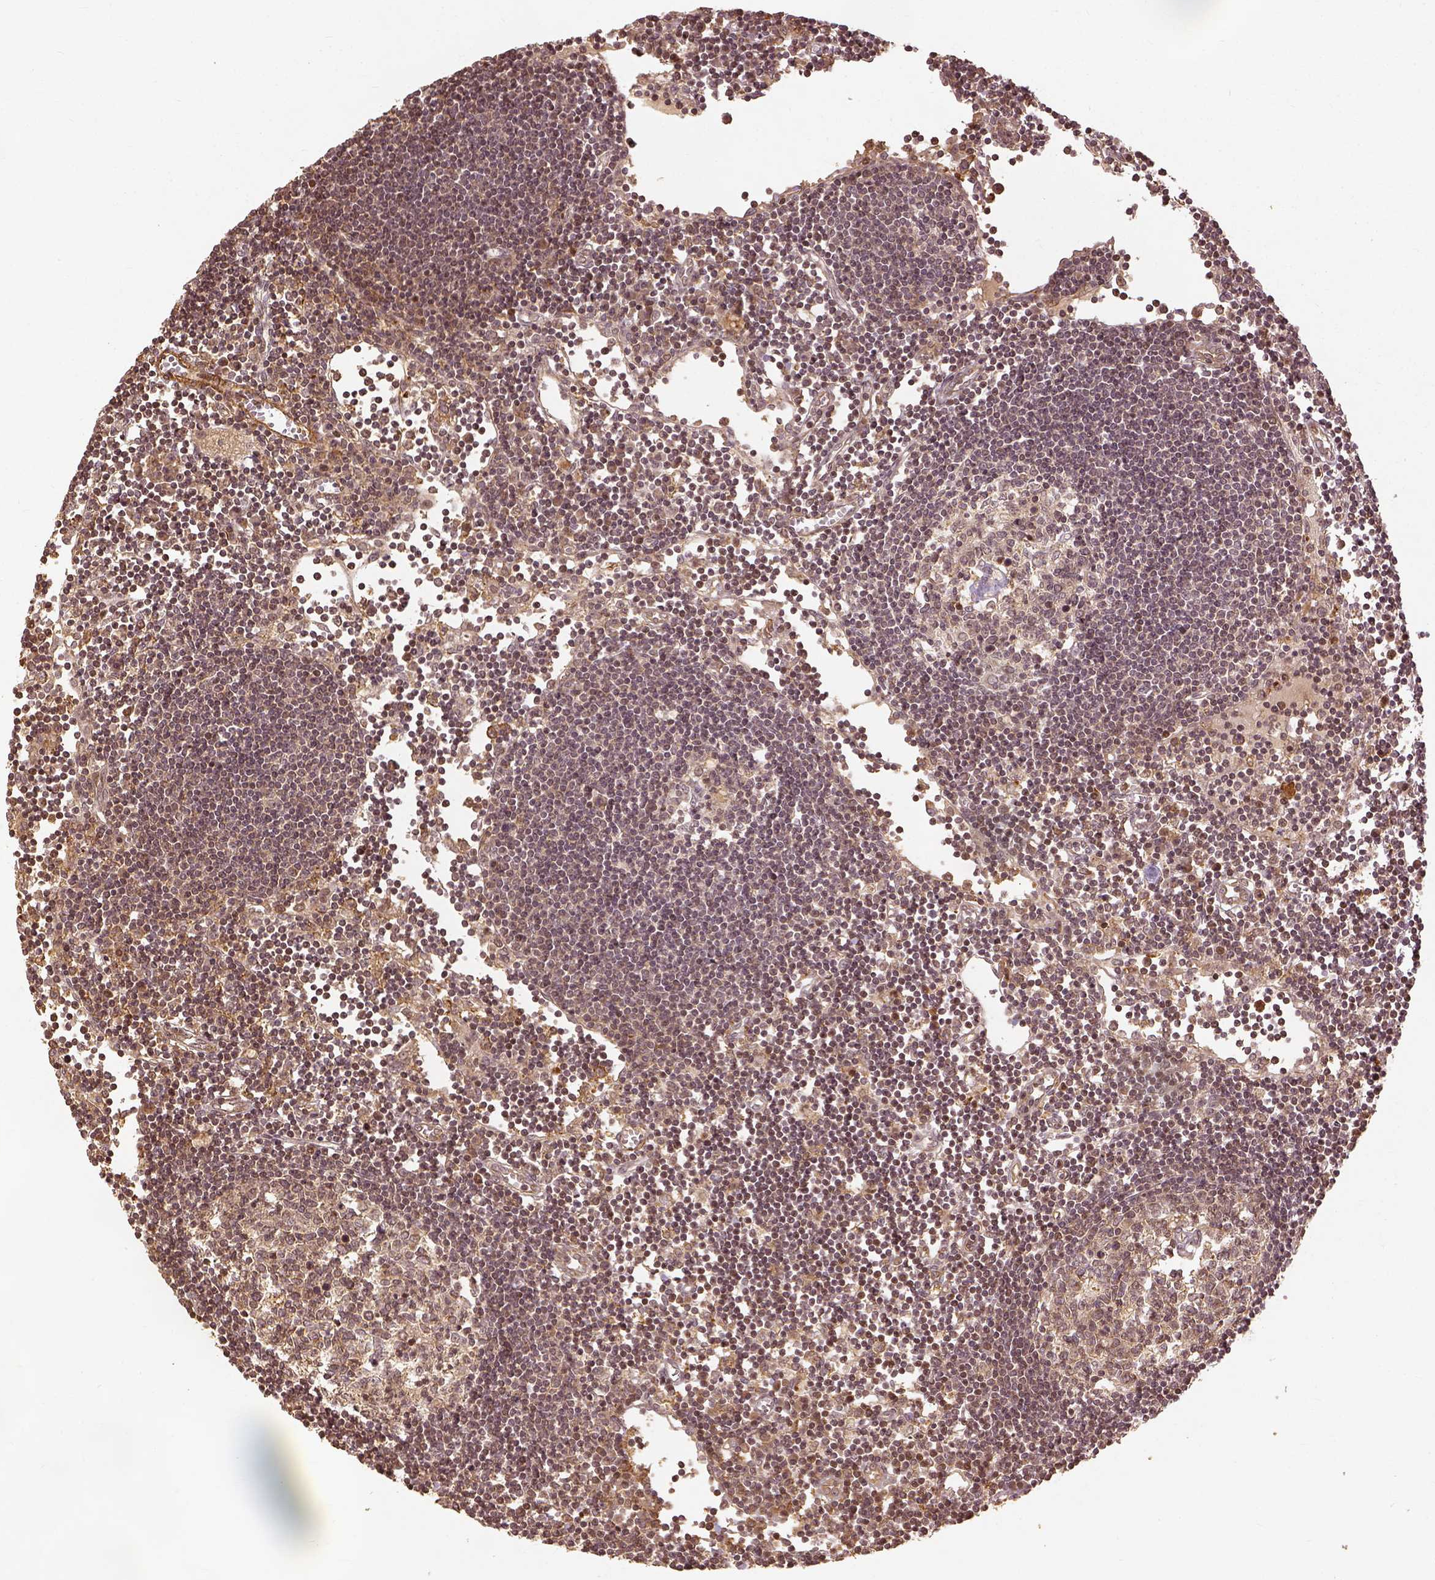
{"staining": {"intensity": "moderate", "quantity": "25%-75%", "location": "cytoplasmic/membranous"}, "tissue": "lymph node", "cell_type": "Germinal center cells", "image_type": "normal", "snomed": [{"axis": "morphology", "description": "Normal tissue, NOS"}, {"axis": "topography", "description": "Lymph node"}], "caption": "High-power microscopy captured an immunohistochemistry (IHC) image of benign lymph node, revealing moderate cytoplasmic/membranous positivity in approximately 25%-75% of germinal center cells.", "gene": "VEGFA", "patient": {"sex": "female", "age": 65}}